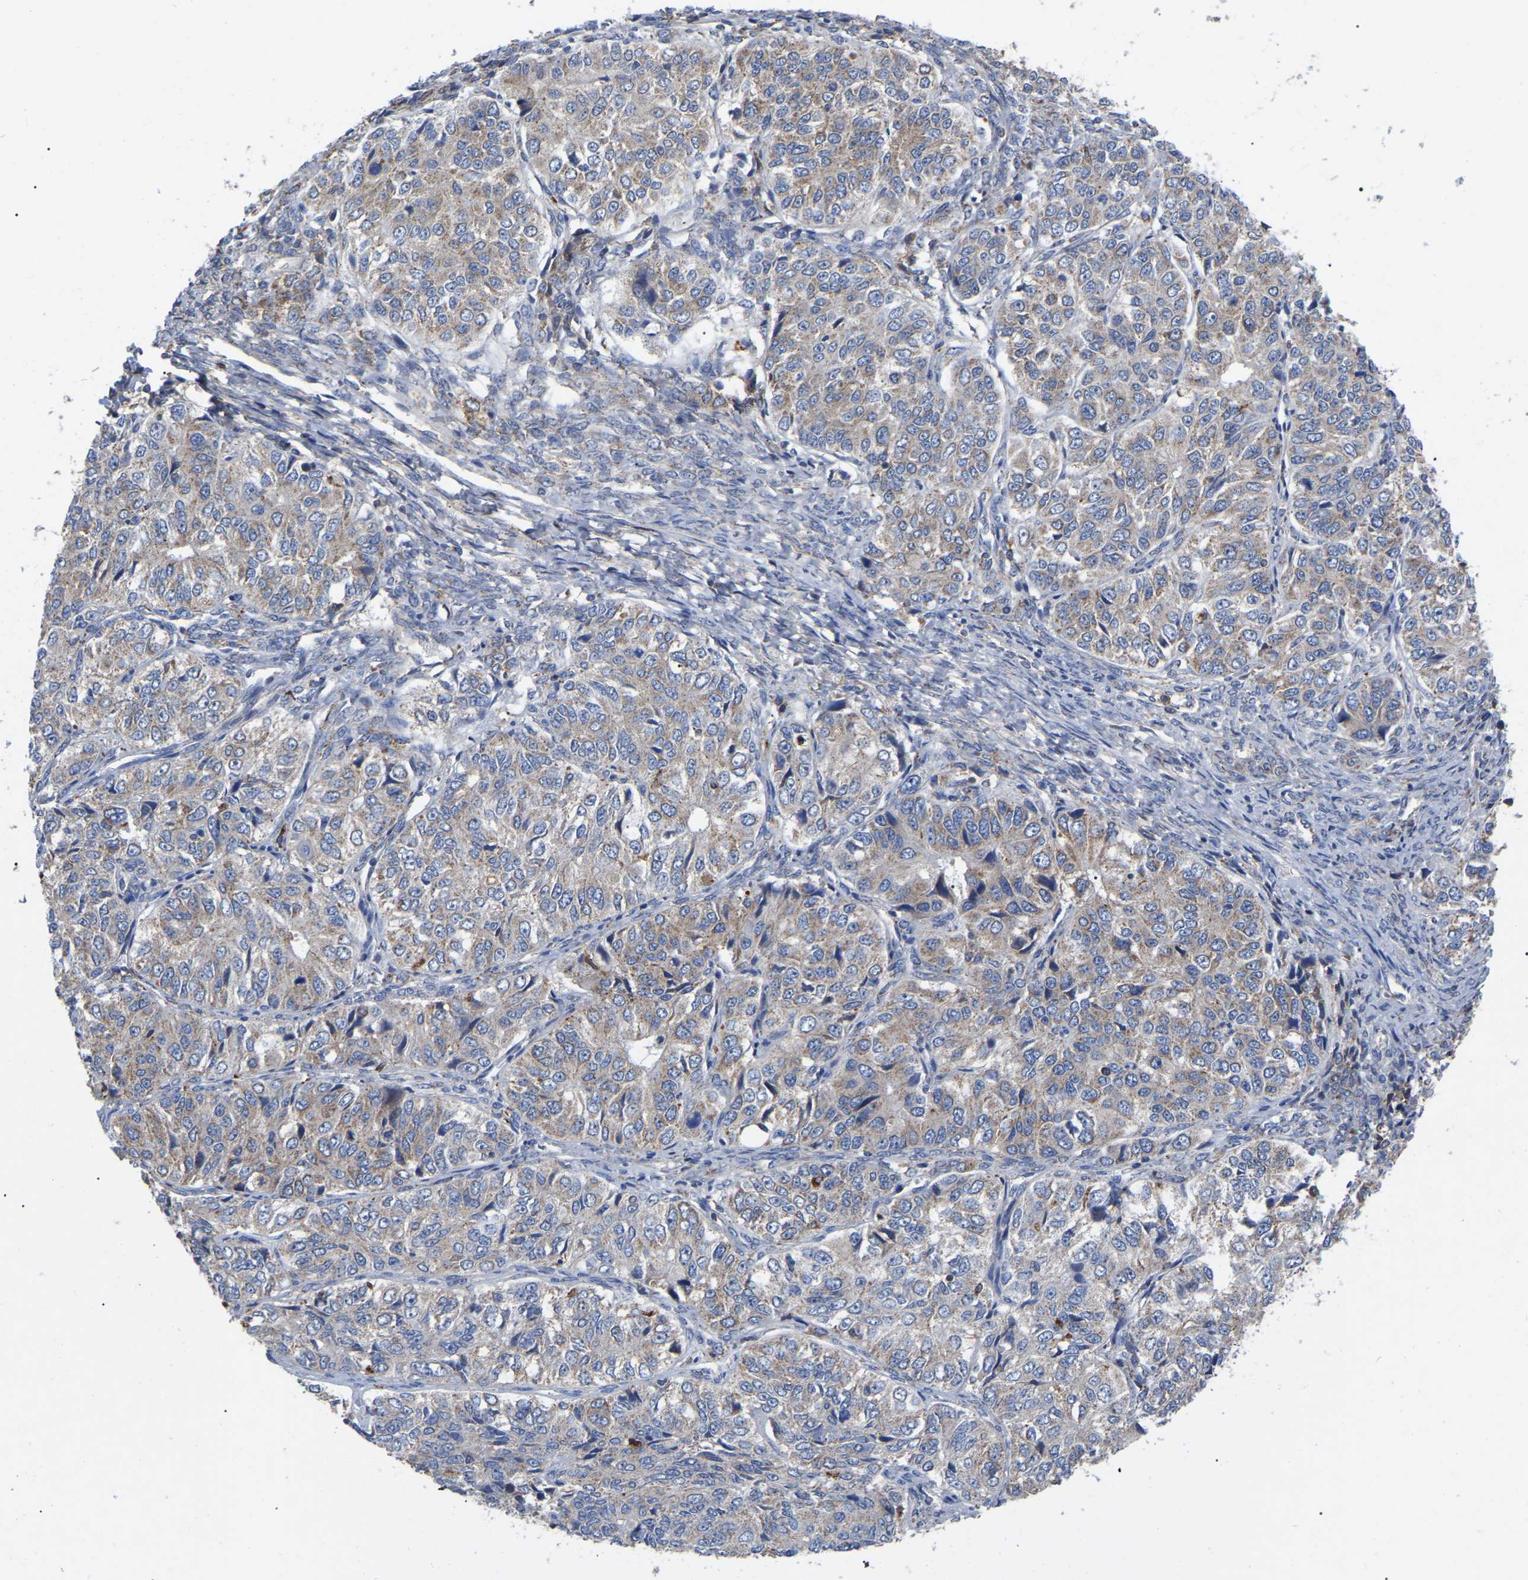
{"staining": {"intensity": "weak", "quantity": "25%-75%", "location": "cytoplasmic/membranous"}, "tissue": "ovarian cancer", "cell_type": "Tumor cells", "image_type": "cancer", "snomed": [{"axis": "morphology", "description": "Carcinoma, endometroid"}, {"axis": "topography", "description": "Ovary"}], "caption": "This is a photomicrograph of immunohistochemistry (IHC) staining of ovarian endometroid carcinoma, which shows weak expression in the cytoplasmic/membranous of tumor cells.", "gene": "FAM171A2", "patient": {"sex": "female", "age": 51}}